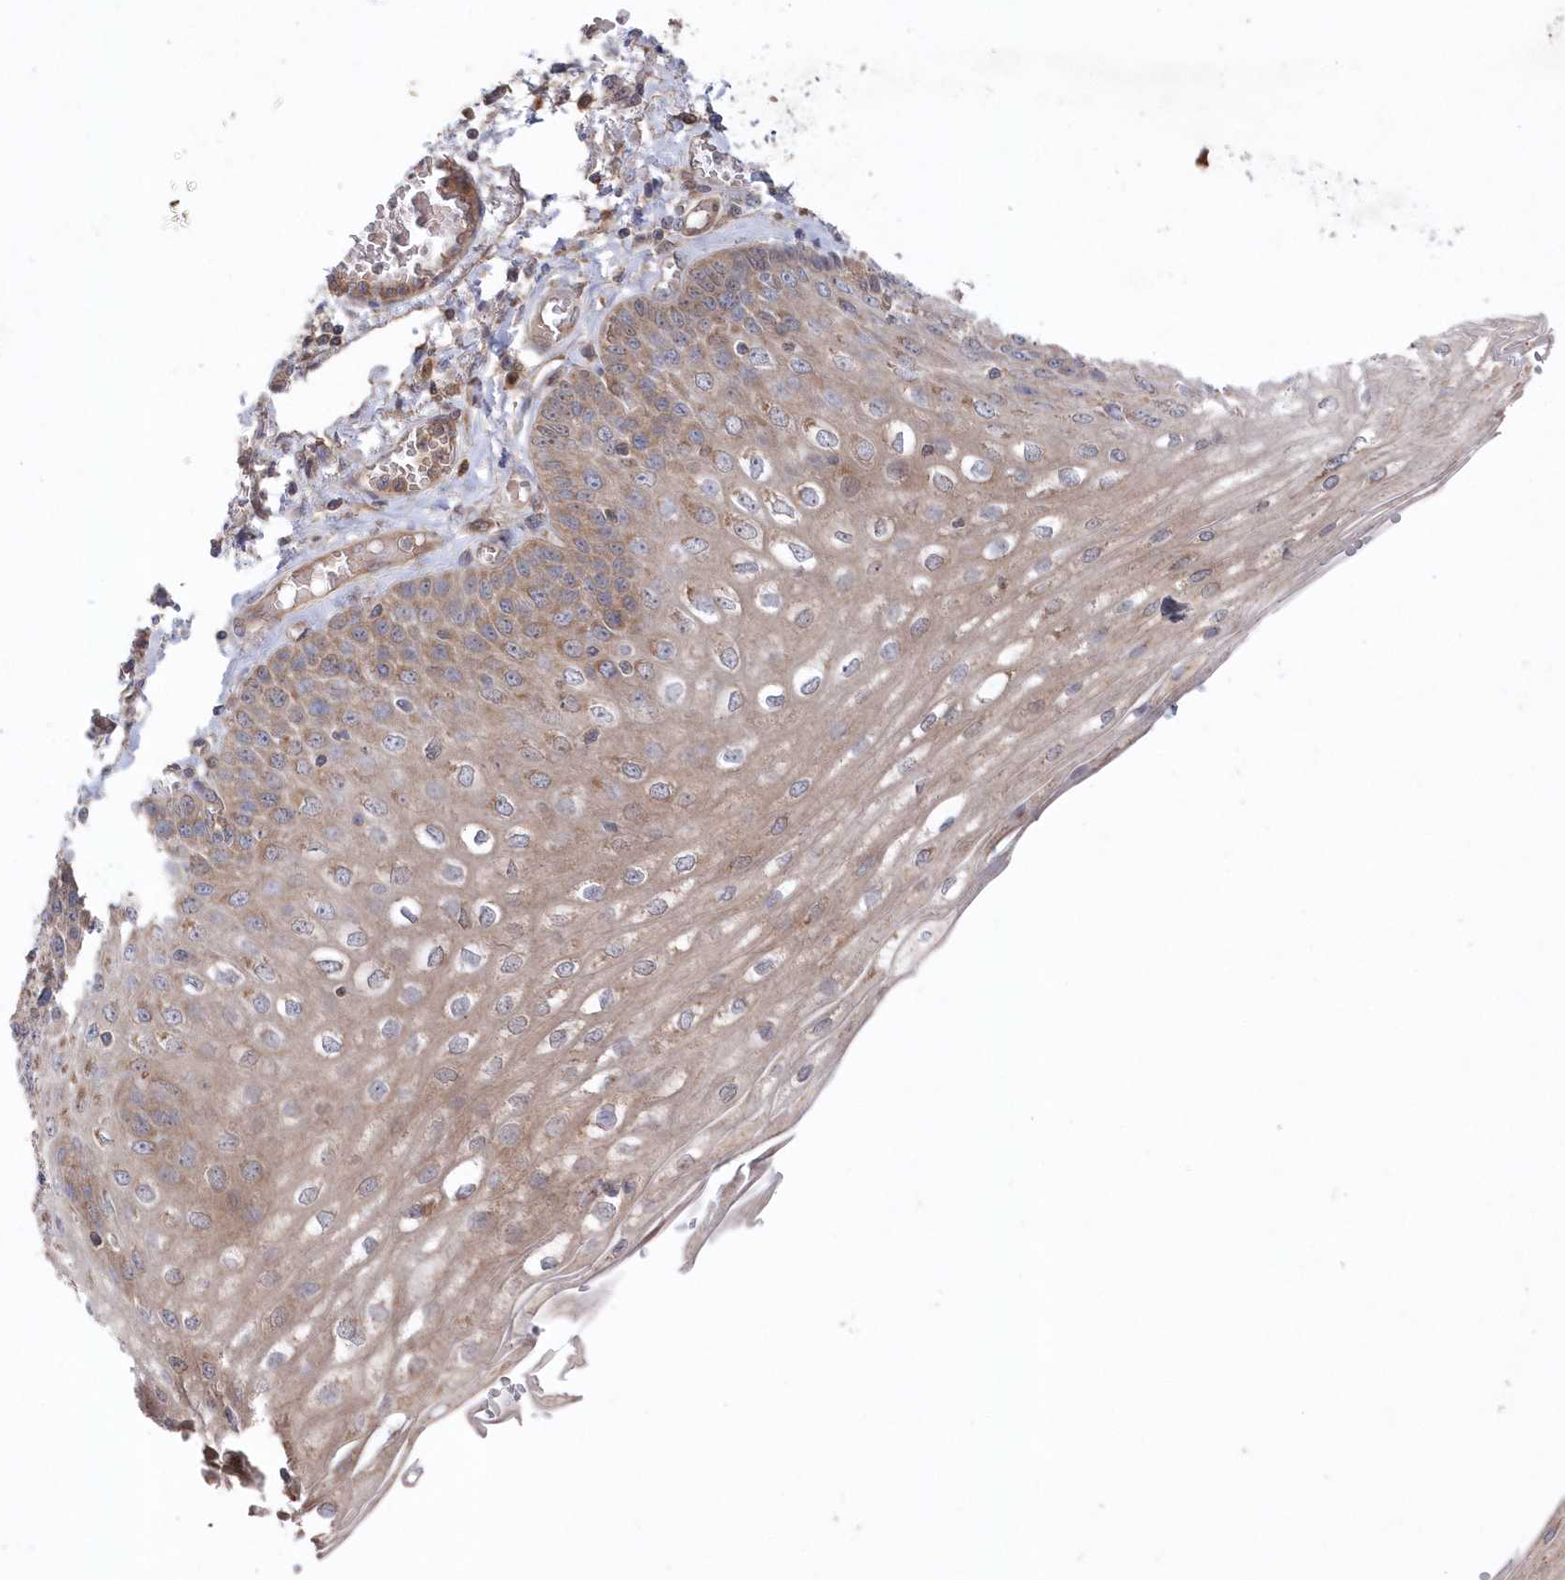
{"staining": {"intensity": "moderate", "quantity": "25%-75%", "location": "cytoplasmic/membranous"}, "tissue": "esophagus", "cell_type": "Squamous epithelial cells", "image_type": "normal", "snomed": [{"axis": "morphology", "description": "Normal tissue, NOS"}, {"axis": "topography", "description": "Esophagus"}], "caption": "Protein analysis of normal esophagus shows moderate cytoplasmic/membranous positivity in approximately 25%-75% of squamous epithelial cells.", "gene": "ASNSD1", "patient": {"sex": "male", "age": 81}}